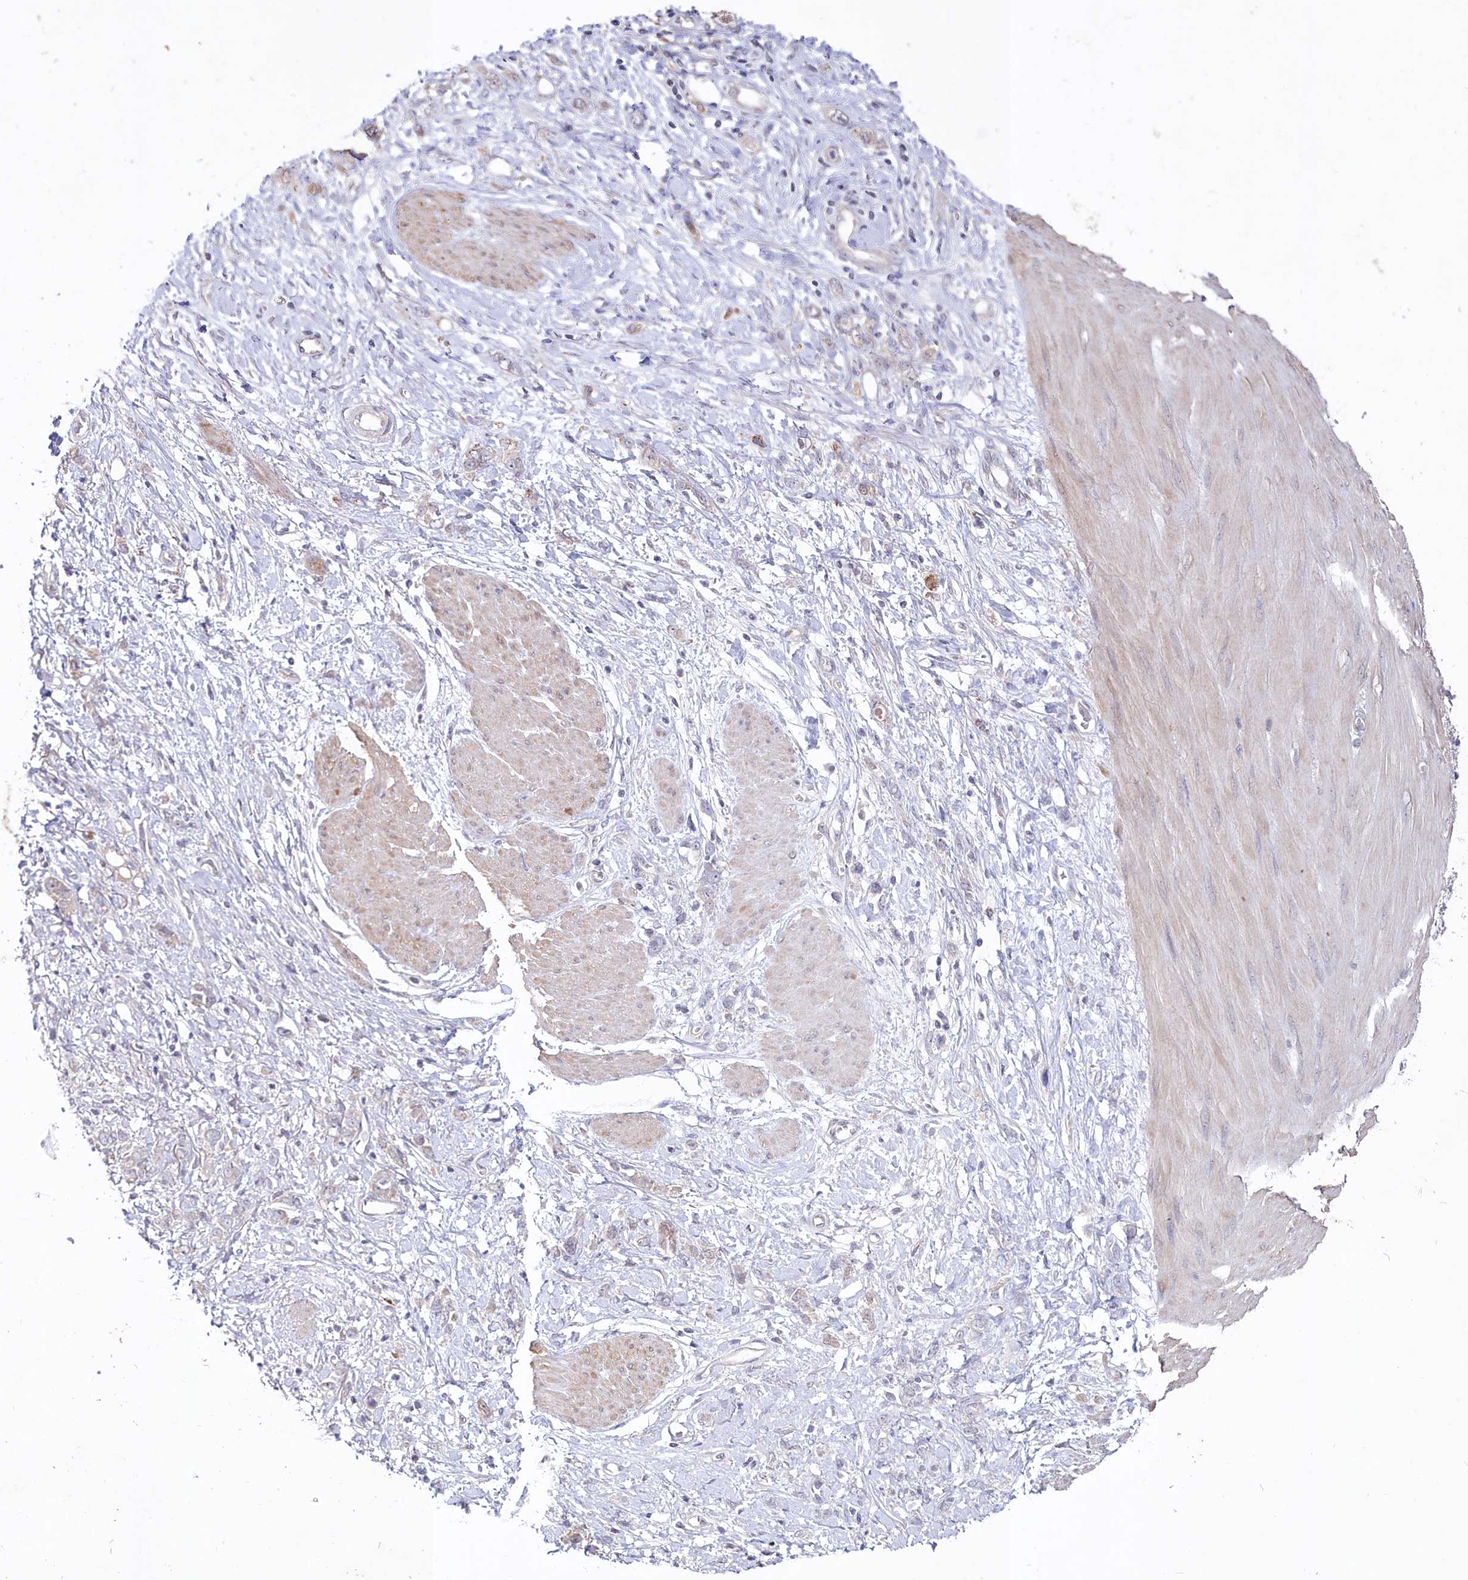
{"staining": {"intensity": "negative", "quantity": "none", "location": "none"}, "tissue": "stomach cancer", "cell_type": "Tumor cells", "image_type": "cancer", "snomed": [{"axis": "morphology", "description": "Adenocarcinoma, NOS"}, {"axis": "topography", "description": "Stomach"}], "caption": "This is a photomicrograph of immunohistochemistry staining of stomach cancer (adenocarcinoma), which shows no staining in tumor cells.", "gene": "AAMDC", "patient": {"sex": "female", "age": 76}}